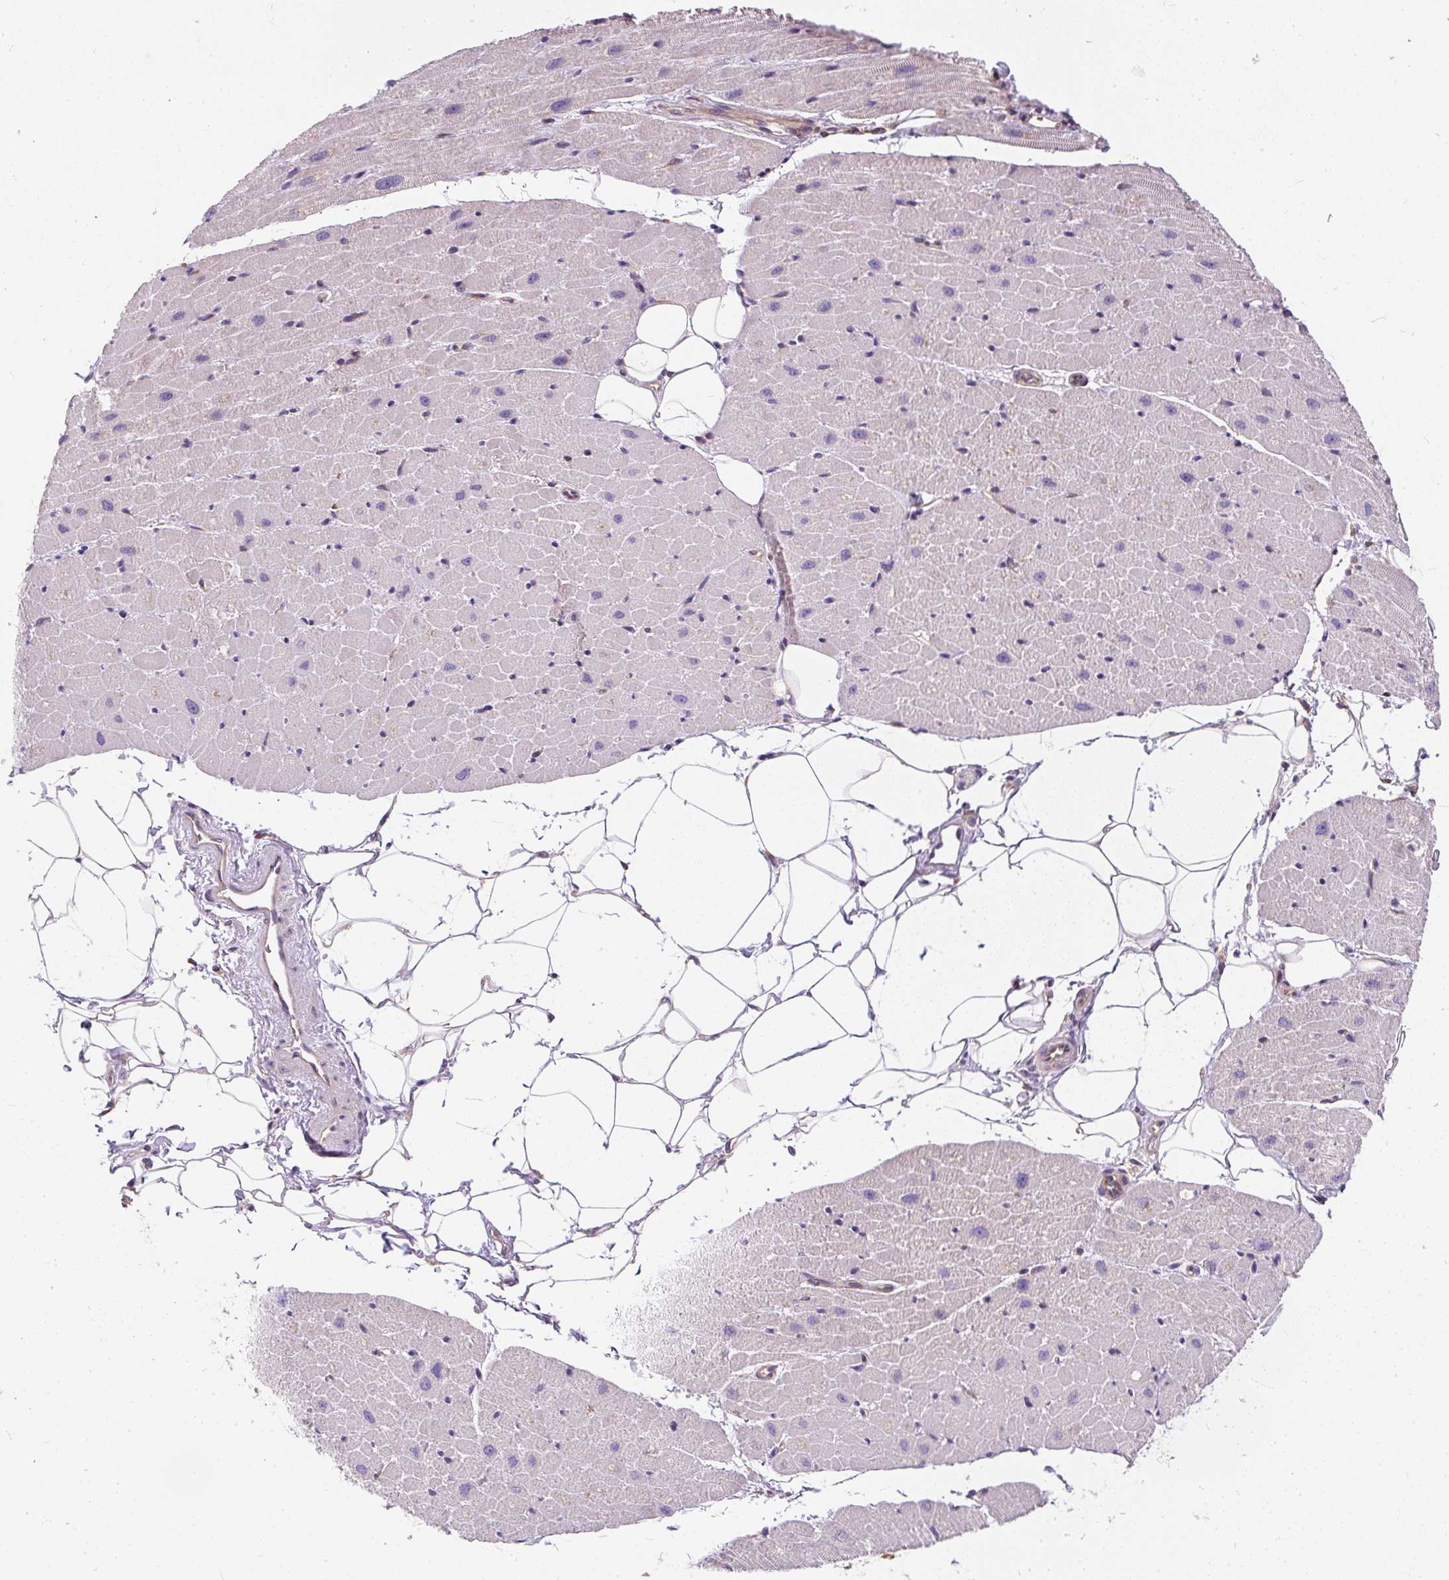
{"staining": {"intensity": "negative", "quantity": "none", "location": "none"}, "tissue": "heart muscle", "cell_type": "Cardiomyocytes", "image_type": "normal", "snomed": [{"axis": "morphology", "description": "Normal tissue, NOS"}, {"axis": "topography", "description": "Heart"}], "caption": "Cardiomyocytes show no significant positivity in normal heart muscle.", "gene": "CYP20A1", "patient": {"sex": "male", "age": 62}}